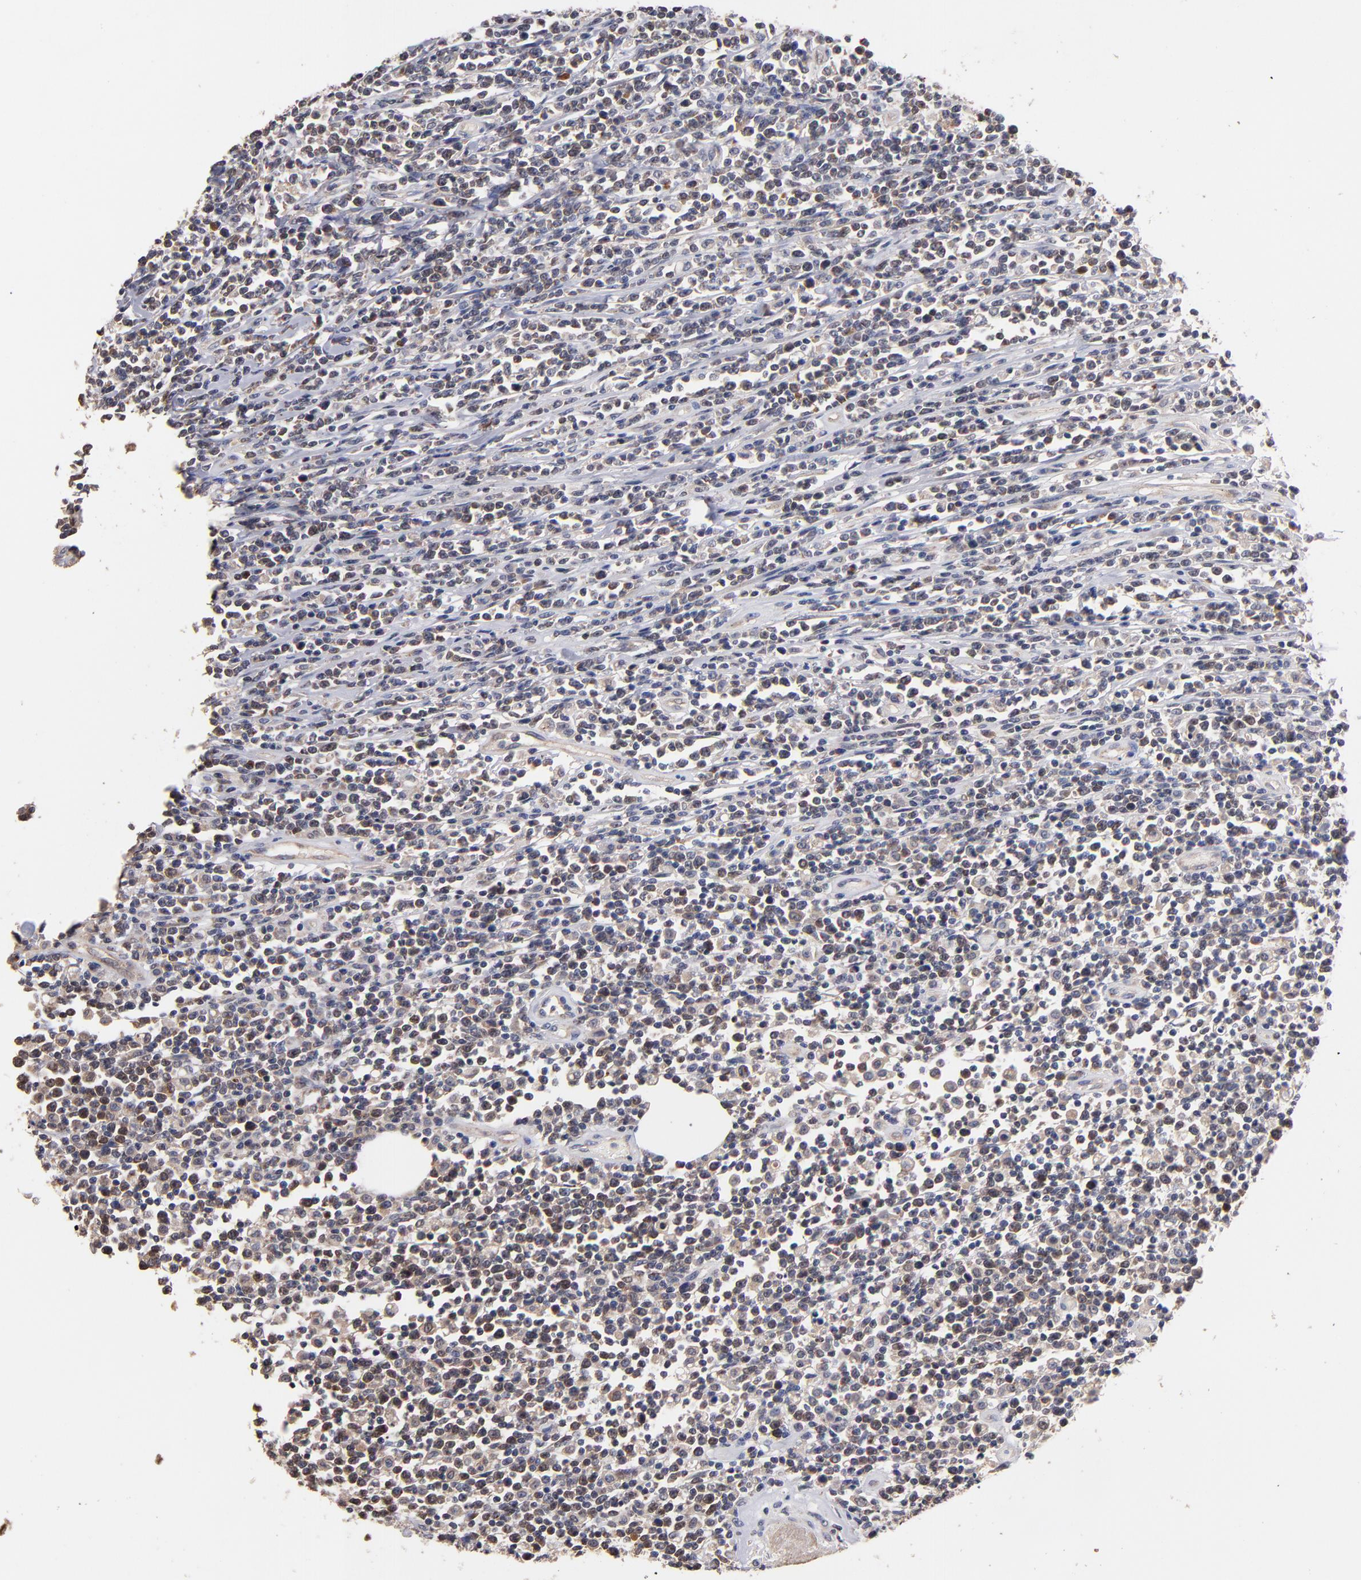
{"staining": {"intensity": "weak", "quantity": "25%-75%", "location": "cytoplasmic/membranous"}, "tissue": "lymphoma", "cell_type": "Tumor cells", "image_type": "cancer", "snomed": [{"axis": "morphology", "description": "Malignant lymphoma, non-Hodgkin's type, High grade"}, {"axis": "topography", "description": "Colon"}], "caption": "Human lymphoma stained with a brown dye shows weak cytoplasmic/membranous positive expression in approximately 25%-75% of tumor cells.", "gene": "DIABLO", "patient": {"sex": "male", "age": 82}}